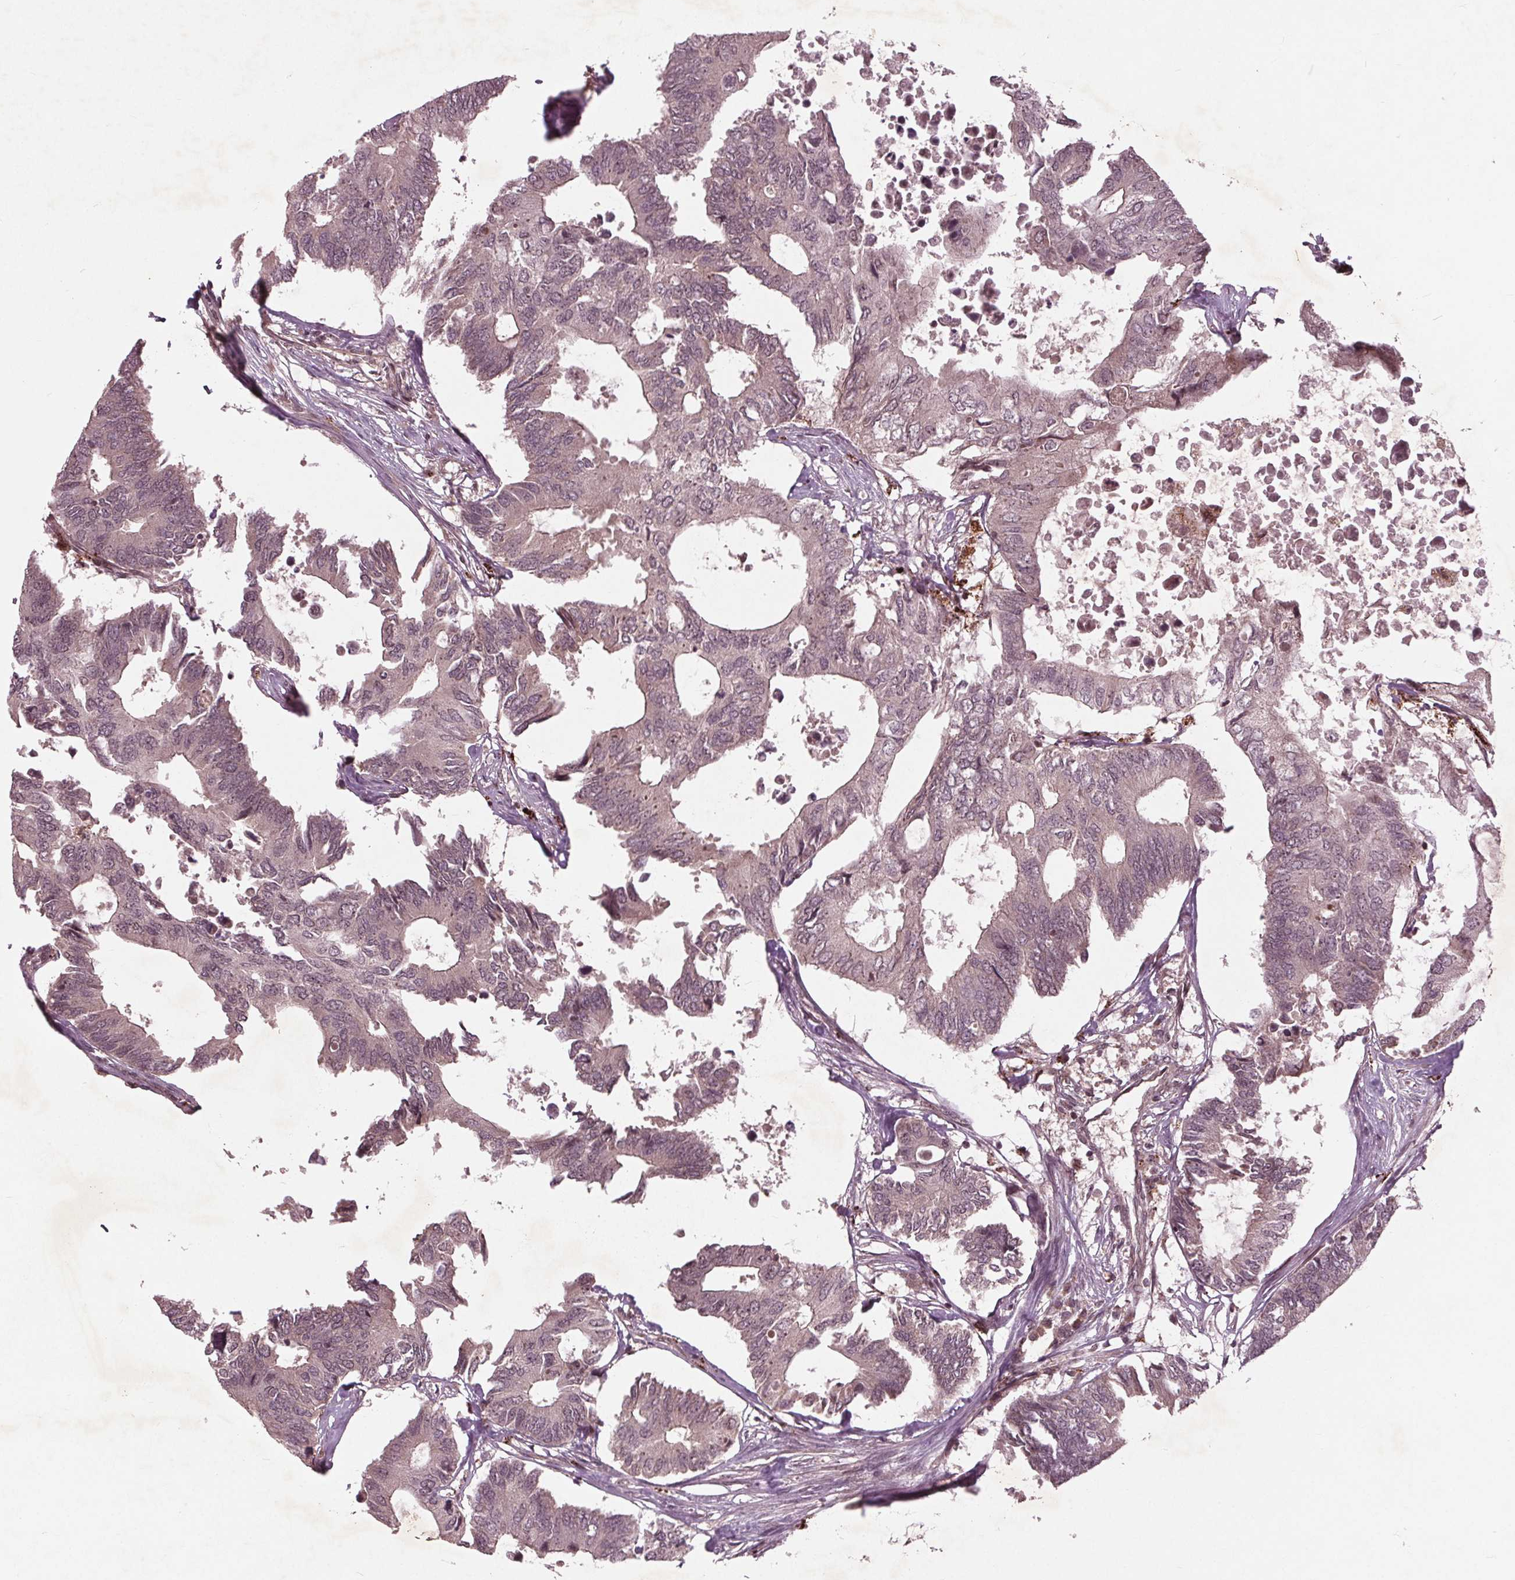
{"staining": {"intensity": "negative", "quantity": "none", "location": "none"}, "tissue": "colorectal cancer", "cell_type": "Tumor cells", "image_type": "cancer", "snomed": [{"axis": "morphology", "description": "Adenocarcinoma, NOS"}, {"axis": "topography", "description": "Colon"}], "caption": "Immunohistochemistry (IHC) image of neoplastic tissue: adenocarcinoma (colorectal) stained with DAB reveals no significant protein staining in tumor cells. (DAB immunohistochemistry with hematoxylin counter stain).", "gene": "CDKL4", "patient": {"sex": "male", "age": 71}}